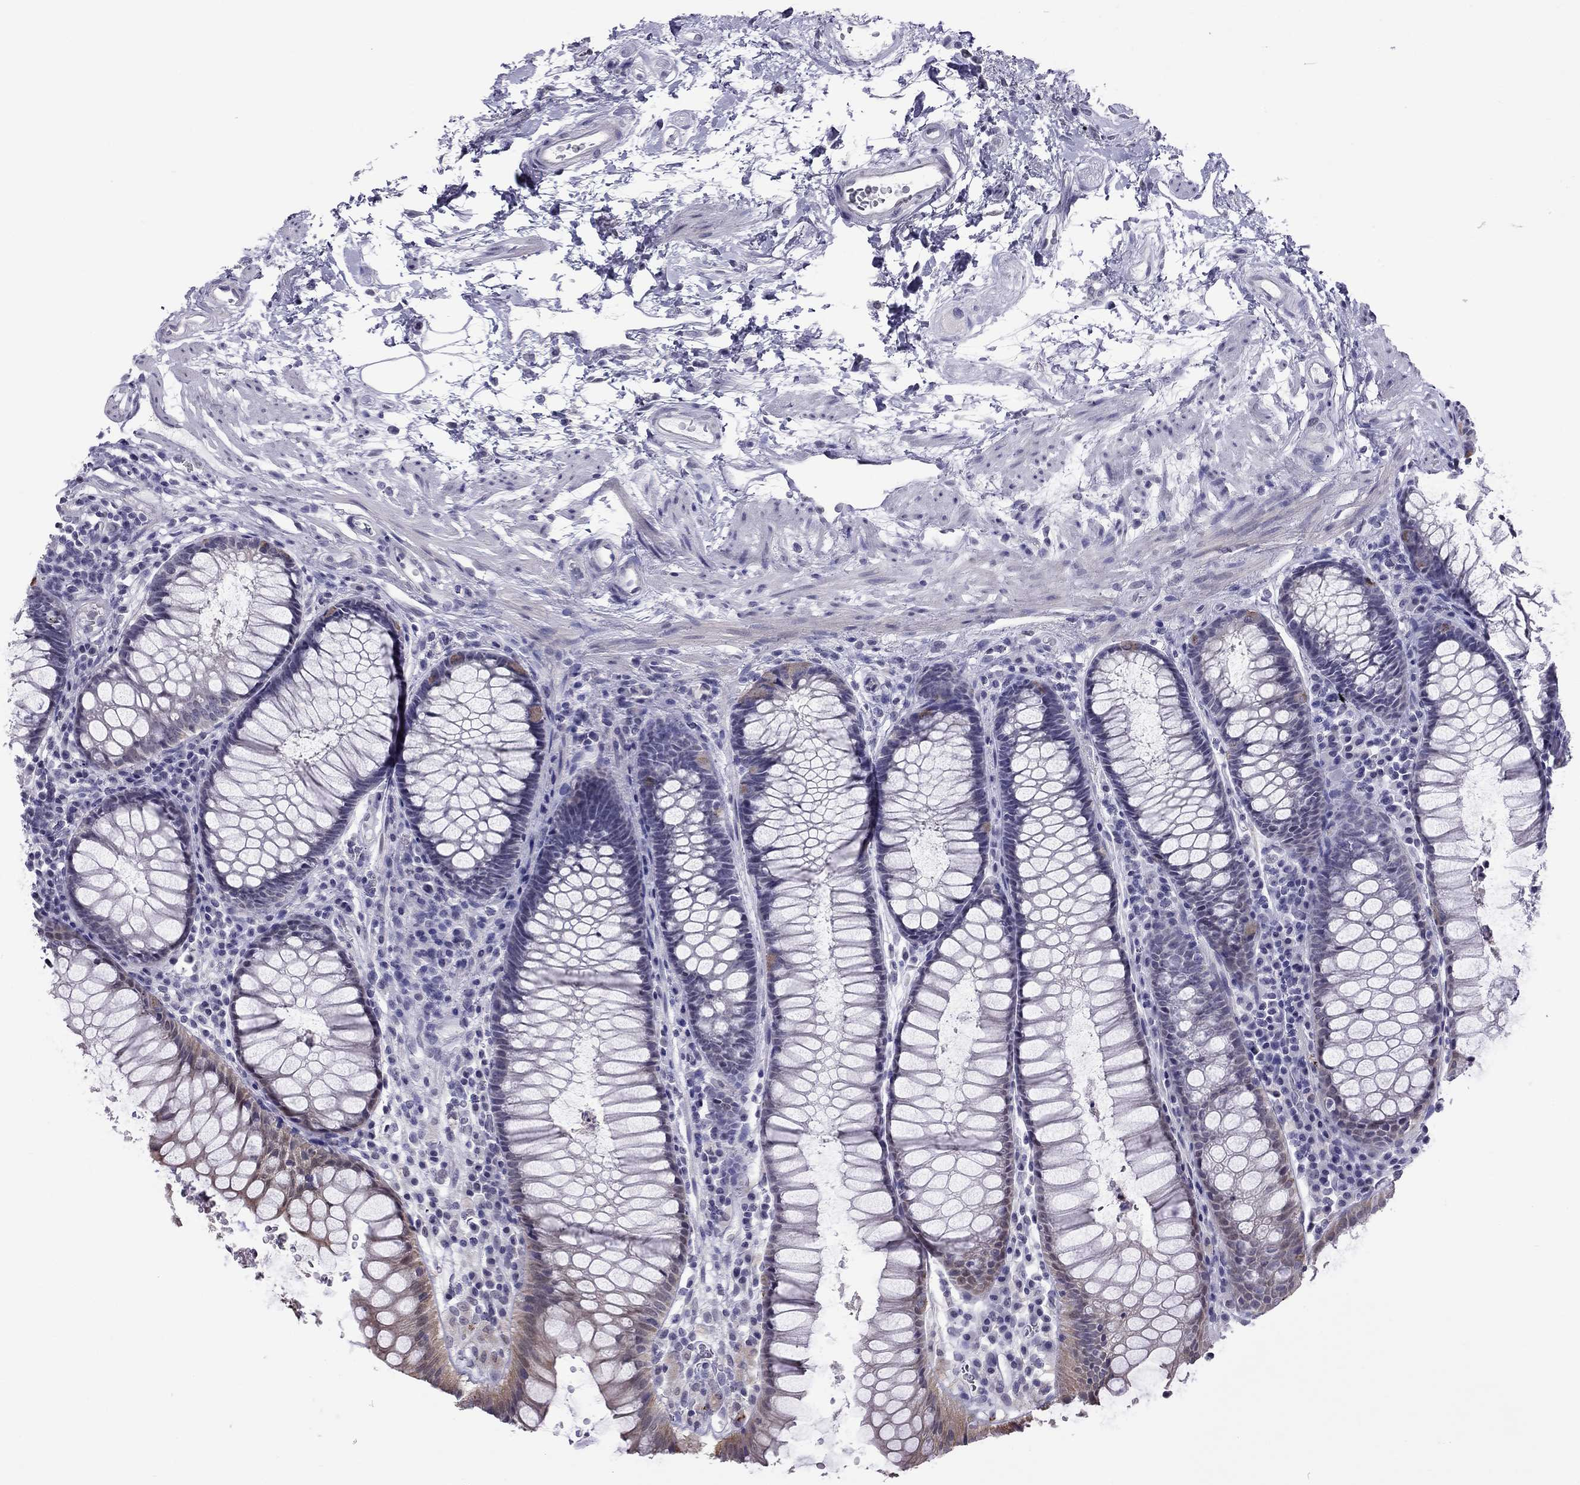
{"staining": {"intensity": "moderate", "quantity": "<25%", "location": "cytoplasmic/membranous"}, "tissue": "rectum", "cell_type": "Glandular cells", "image_type": "normal", "snomed": [{"axis": "morphology", "description": "Normal tissue, NOS"}, {"axis": "topography", "description": "Rectum"}], "caption": "The micrograph demonstrates immunohistochemical staining of normal rectum. There is moderate cytoplasmic/membranous expression is appreciated in about <25% of glandular cells. (Brightfield microscopy of DAB IHC at high magnification).", "gene": "MUC15", "patient": {"sex": "female", "age": 68}}